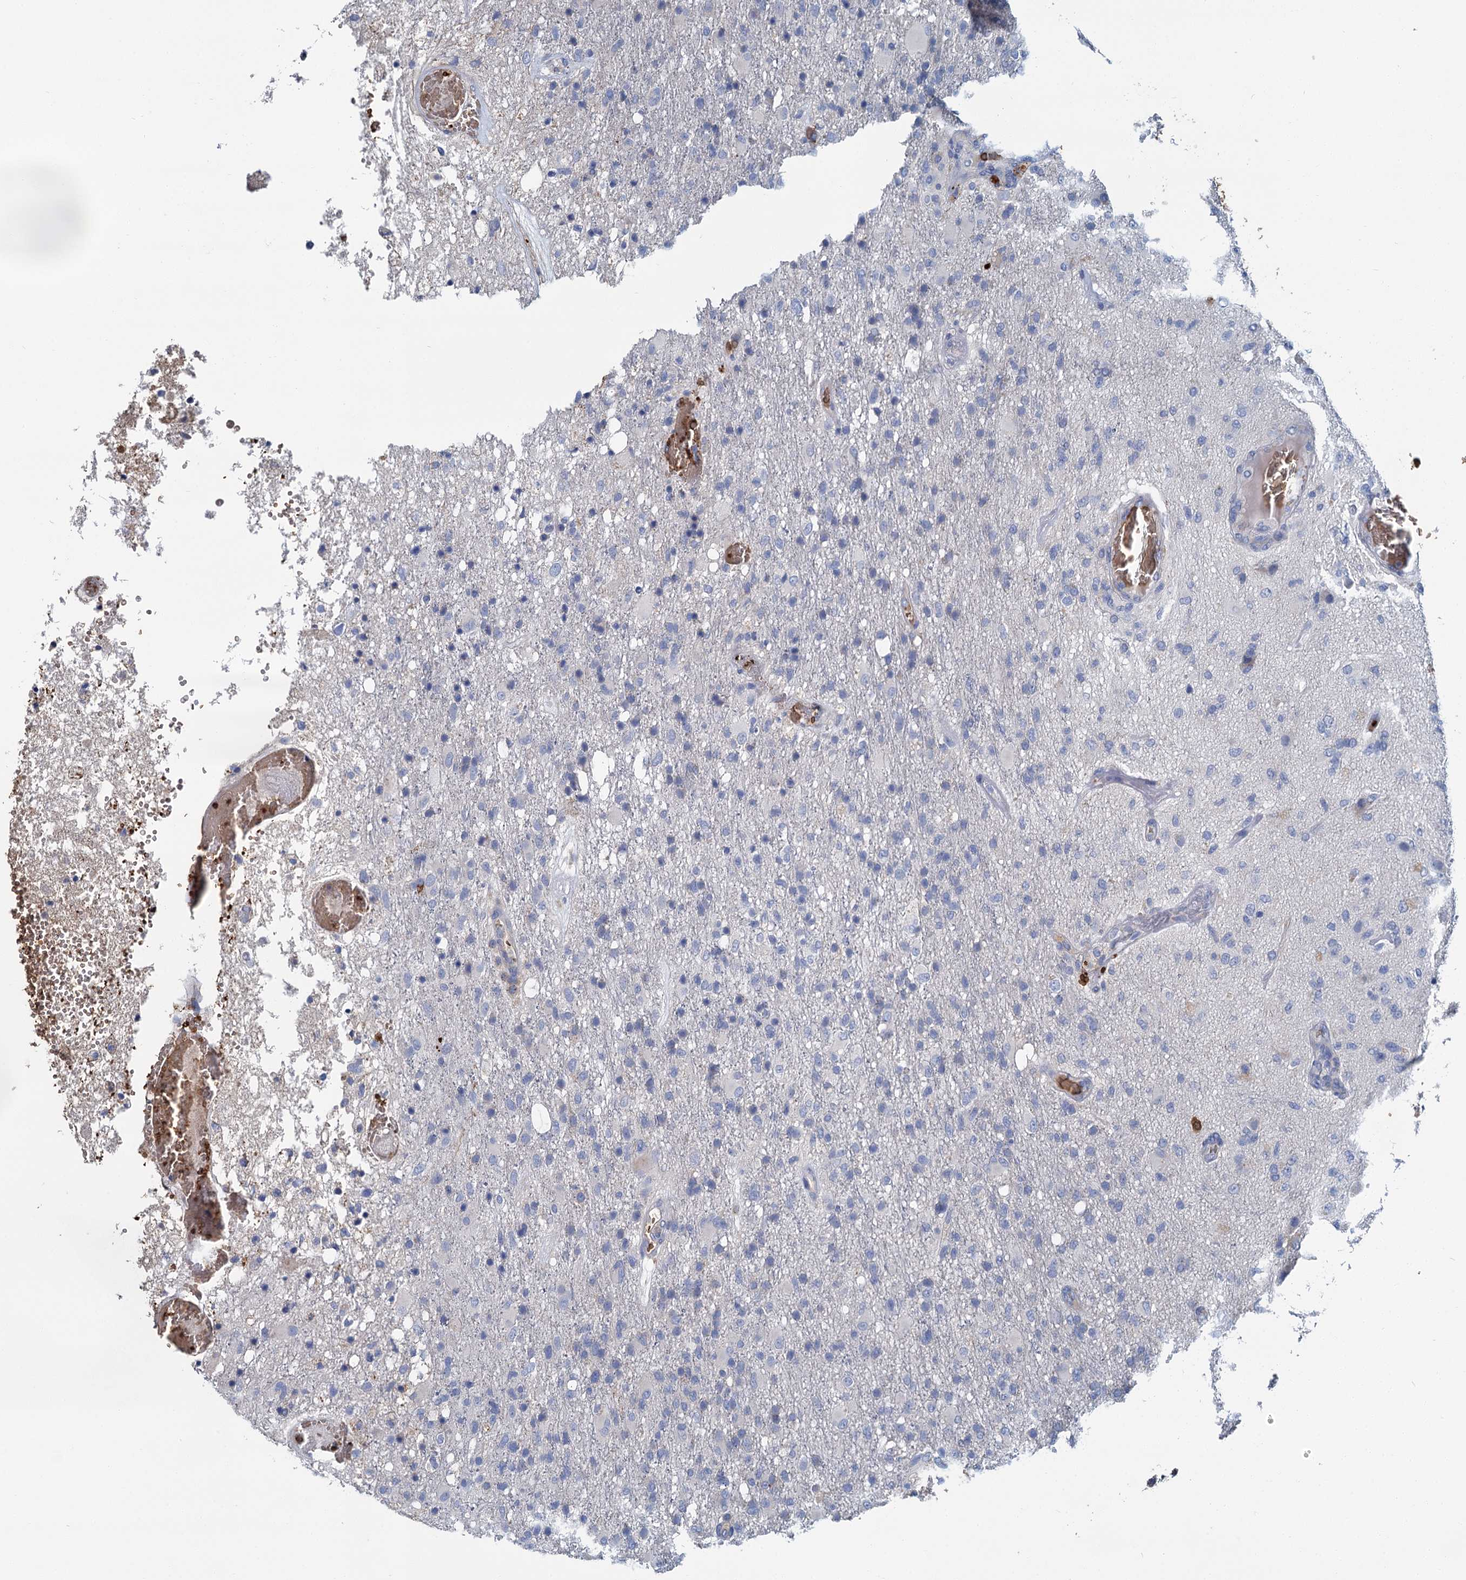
{"staining": {"intensity": "negative", "quantity": "none", "location": "none"}, "tissue": "glioma", "cell_type": "Tumor cells", "image_type": "cancer", "snomed": [{"axis": "morphology", "description": "Glioma, malignant, High grade"}, {"axis": "topography", "description": "Brain"}], "caption": "Tumor cells are negative for brown protein staining in glioma.", "gene": "ATG2A", "patient": {"sex": "female", "age": 74}}